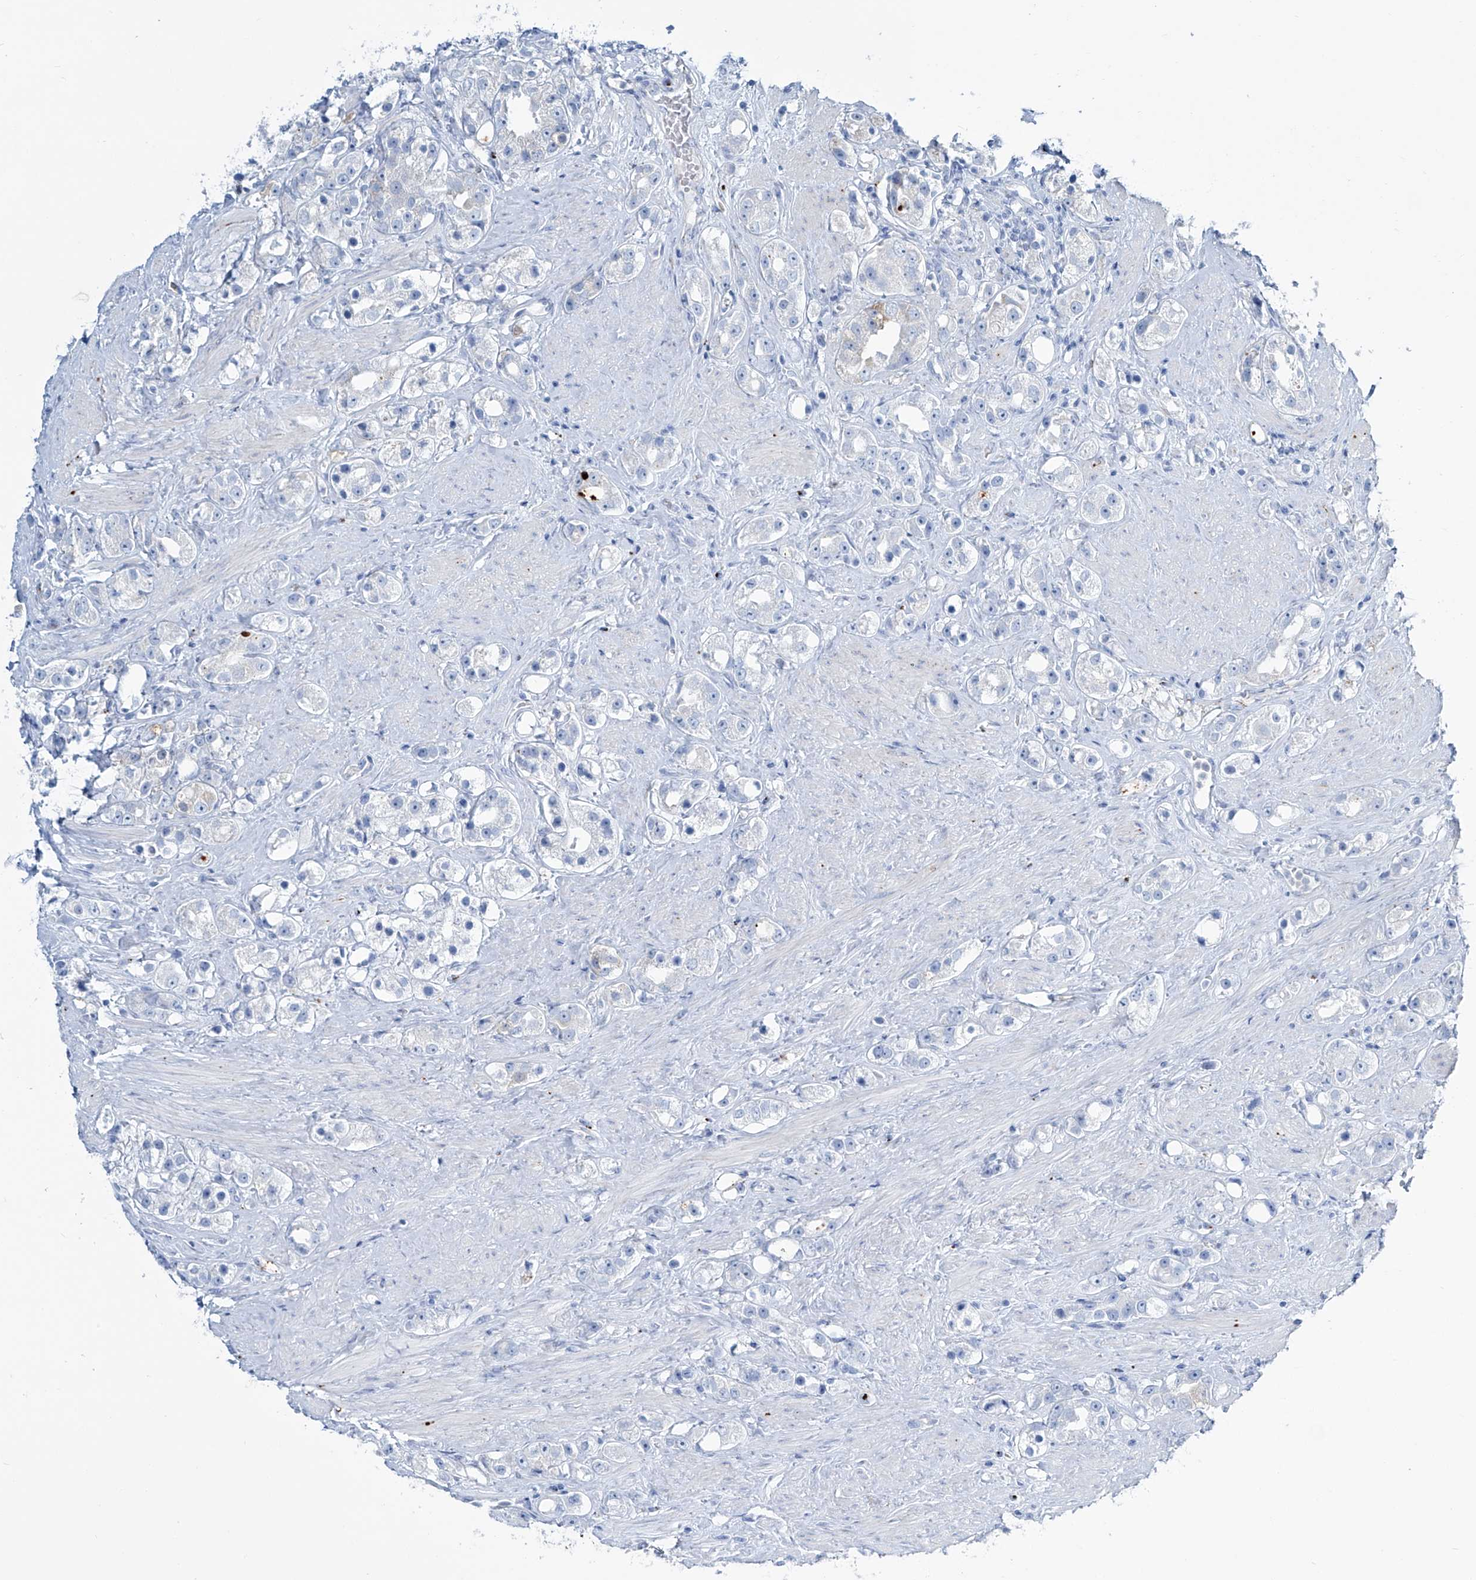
{"staining": {"intensity": "negative", "quantity": "none", "location": "none"}, "tissue": "prostate cancer", "cell_type": "Tumor cells", "image_type": "cancer", "snomed": [{"axis": "morphology", "description": "Adenocarcinoma, NOS"}, {"axis": "topography", "description": "Prostate"}], "caption": "An image of human adenocarcinoma (prostate) is negative for staining in tumor cells.", "gene": "CDH5", "patient": {"sex": "male", "age": 79}}